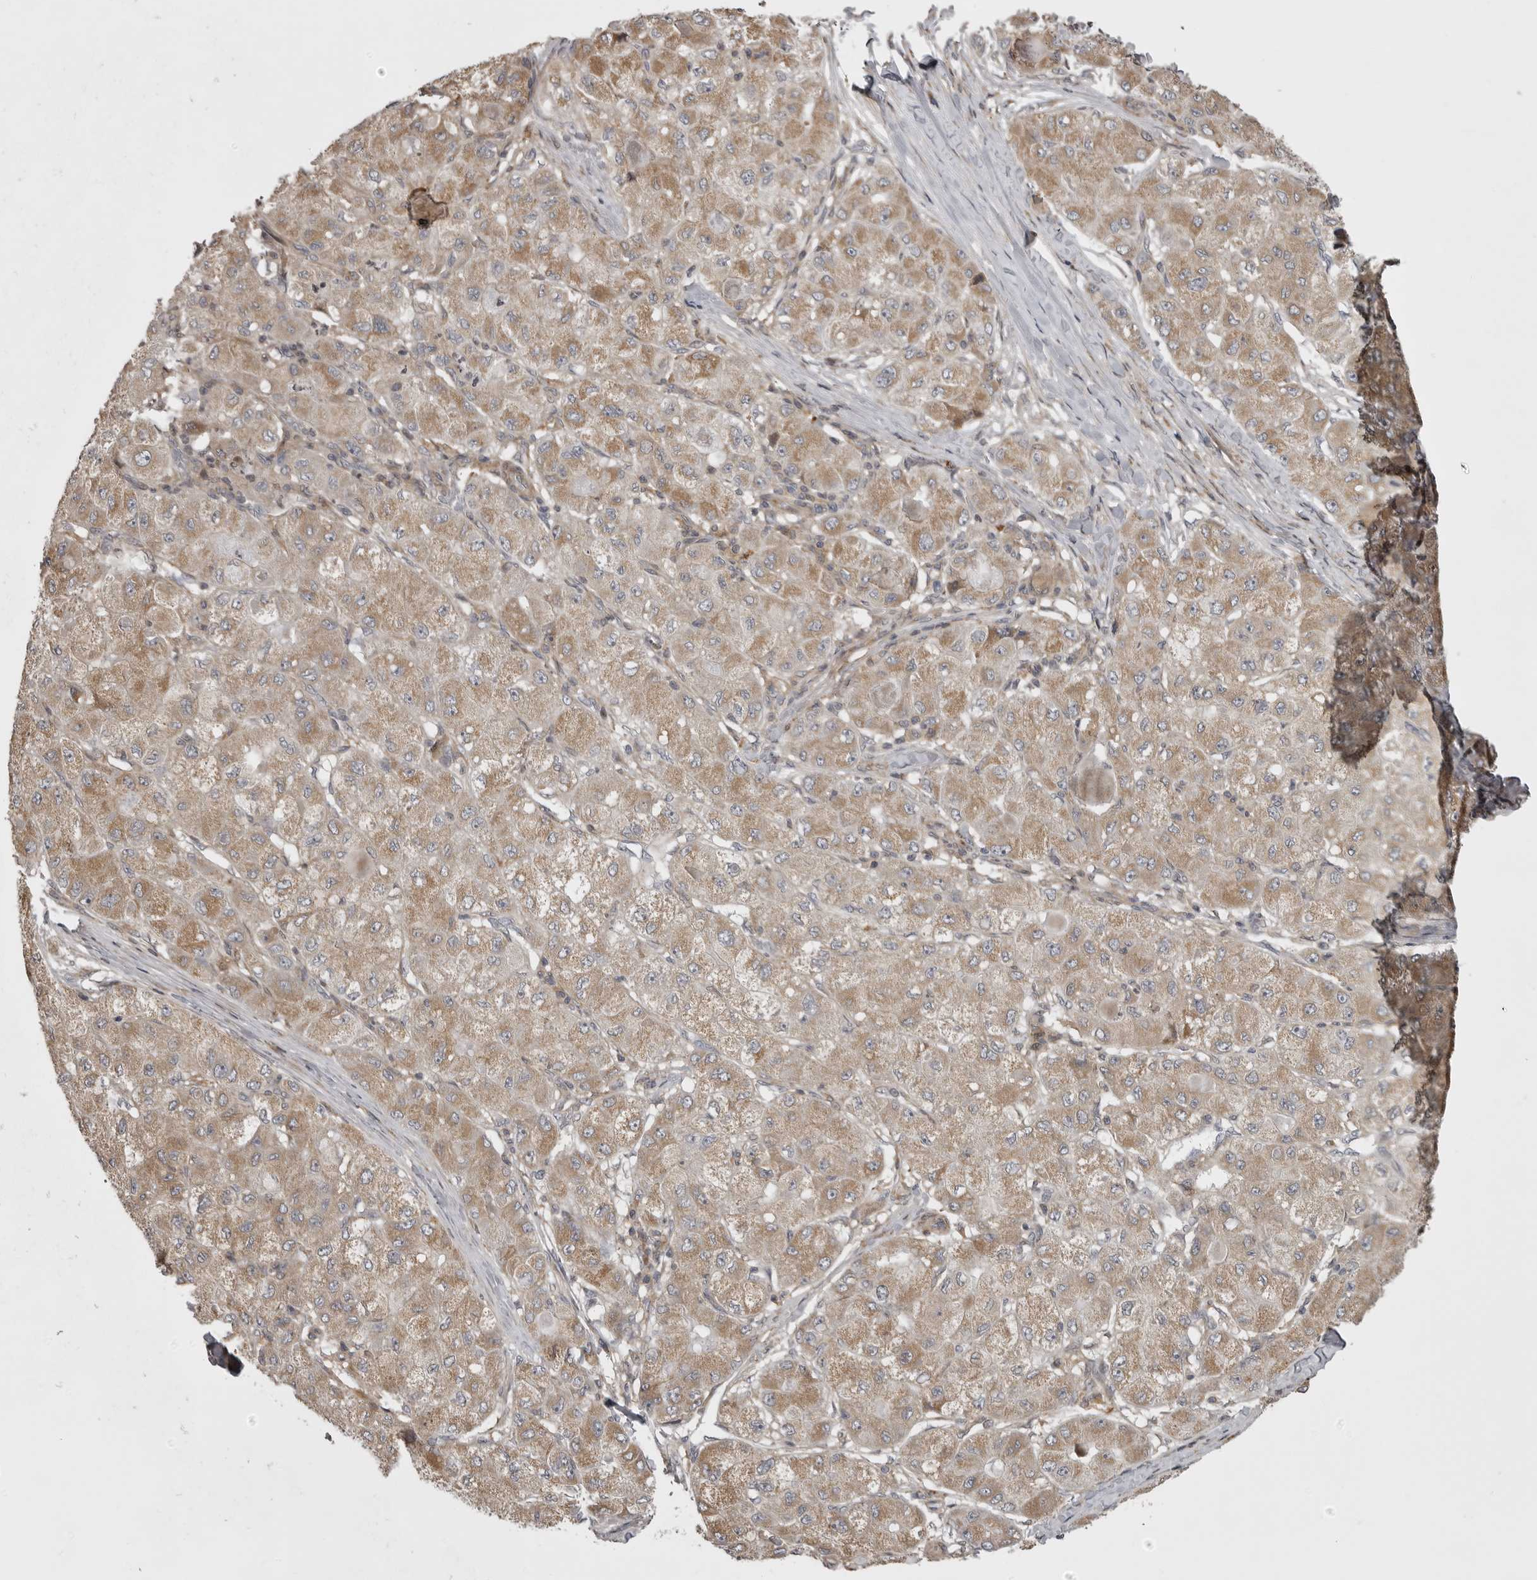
{"staining": {"intensity": "moderate", "quantity": ">75%", "location": "cytoplasmic/membranous"}, "tissue": "liver cancer", "cell_type": "Tumor cells", "image_type": "cancer", "snomed": [{"axis": "morphology", "description": "Carcinoma, Hepatocellular, NOS"}, {"axis": "topography", "description": "Liver"}], "caption": "Human liver cancer stained with a protein marker demonstrates moderate staining in tumor cells.", "gene": "ZNRF1", "patient": {"sex": "male", "age": 80}}